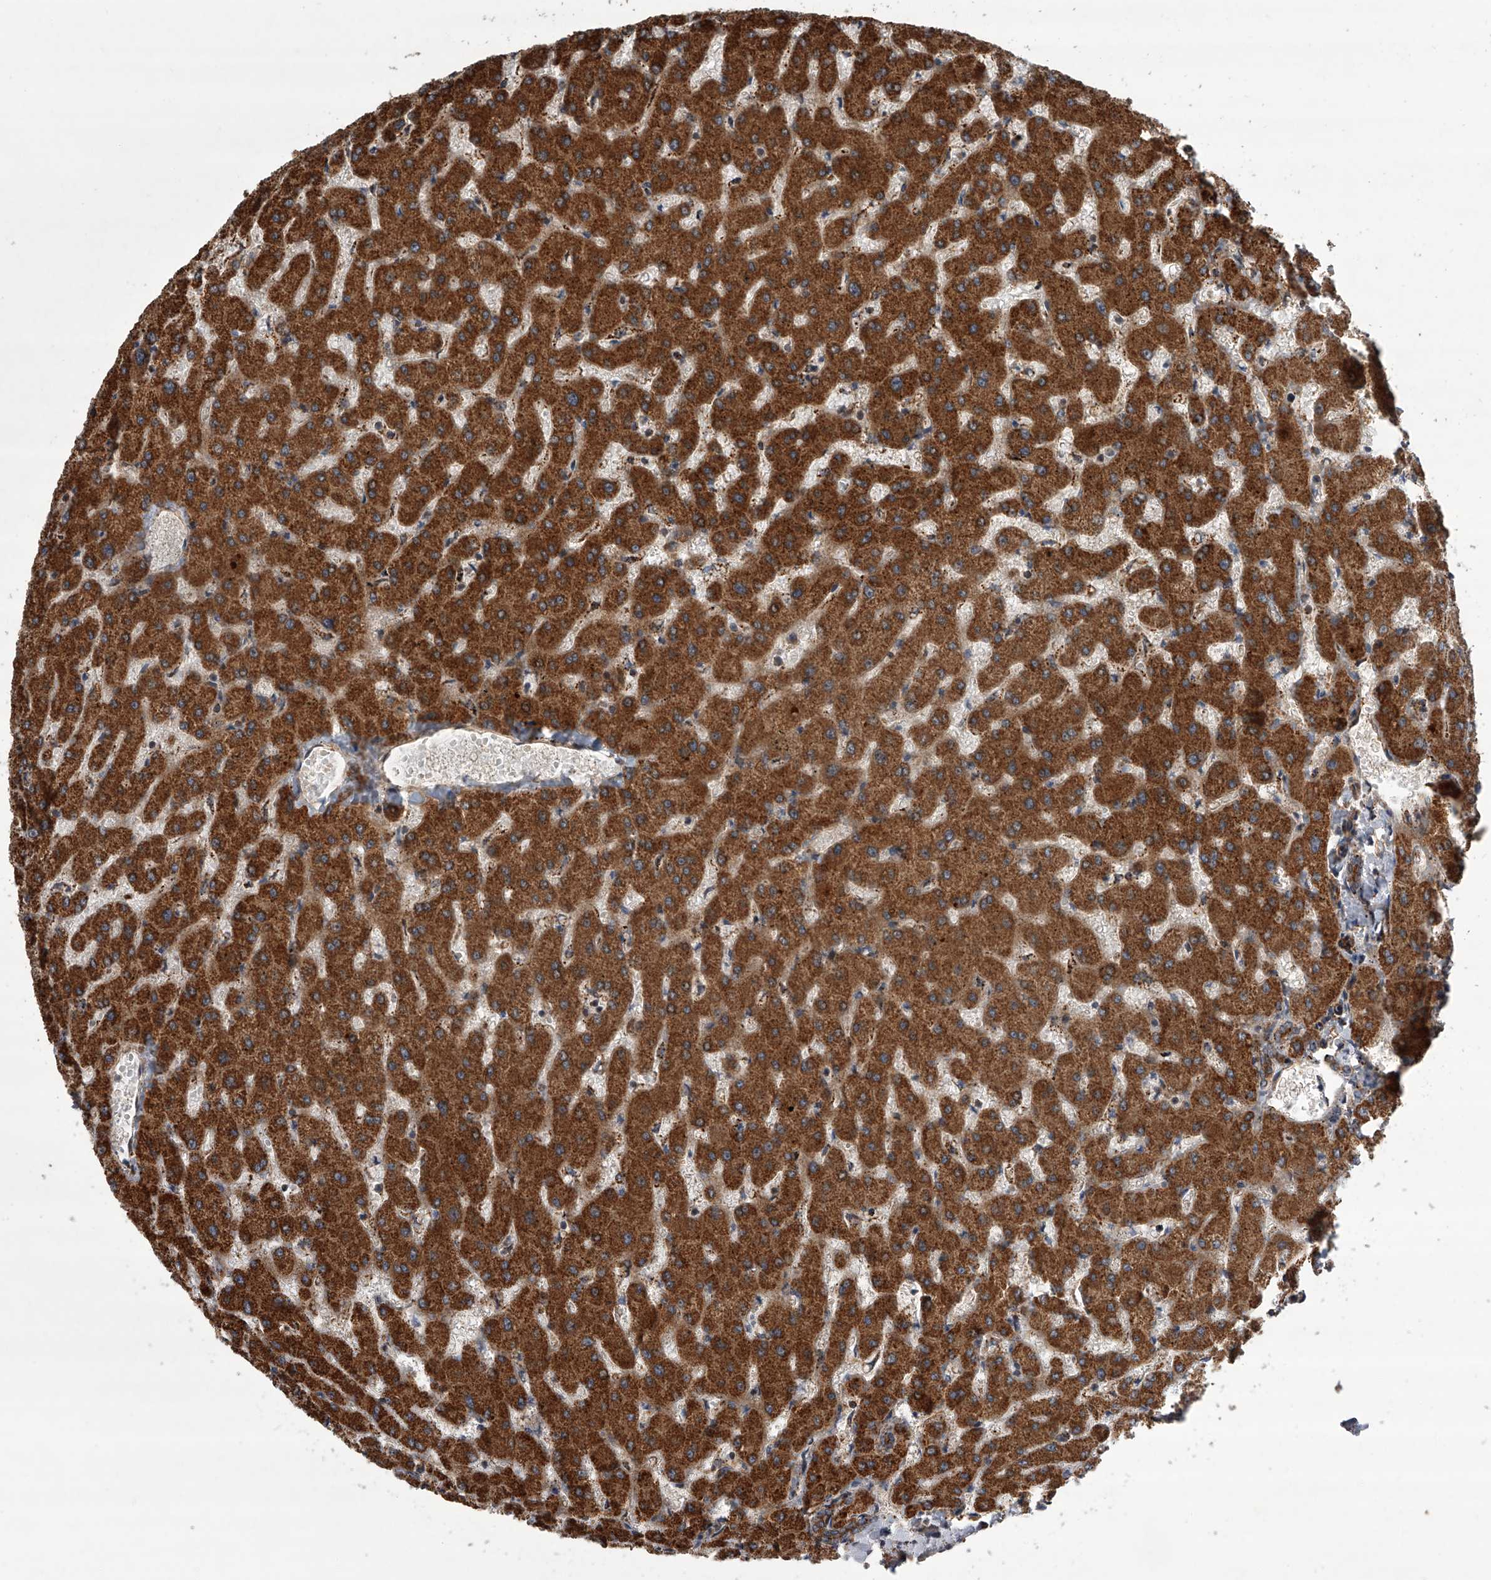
{"staining": {"intensity": "moderate", "quantity": ">75%", "location": "cytoplasmic/membranous"}, "tissue": "liver", "cell_type": "Cholangiocytes", "image_type": "normal", "snomed": [{"axis": "morphology", "description": "Normal tissue, NOS"}, {"axis": "topography", "description": "Liver"}], "caption": "Immunohistochemical staining of benign liver displays >75% levels of moderate cytoplasmic/membranous protein staining in about >75% of cholangiocytes.", "gene": "USP47", "patient": {"sex": "female", "age": 63}}